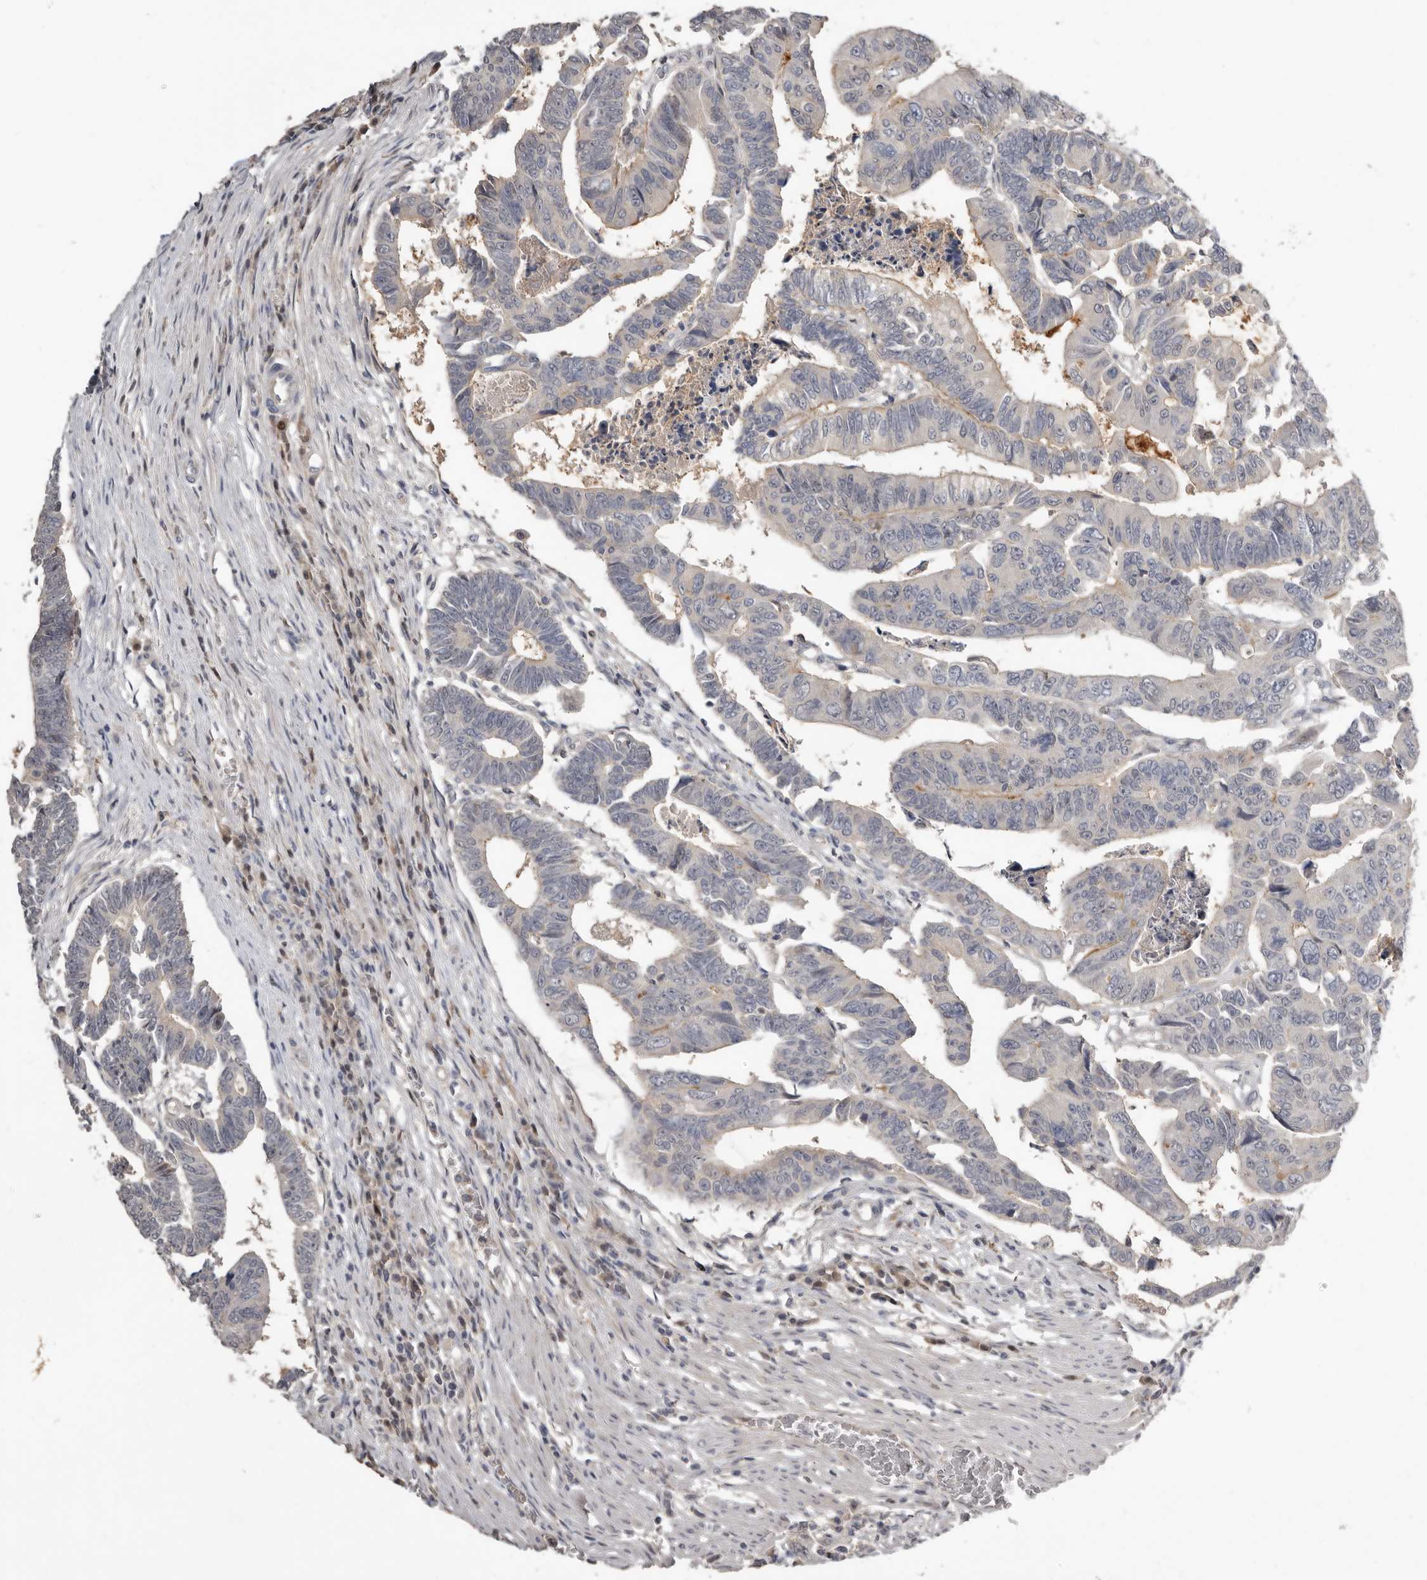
{"staining": {"intensity": "weak", "quantity": "<25%", "location": "cytoplasmic/membranous"}, "tissue": "colorectal cancer", "cell_type": "Tumor cells", "image_type": "cancer", "snomed": [{"axis": "morphology", "description": "Adenocarcinoma, NOS"}, {"axis": "topography", "description": "Rectum"}], "caption": "Colorectal adenocarcinoma stained for a protein using immunohistochemistry (IHC) shows no positivity tumor cells.", "gene": "RBKS", "patient": {"sex": "female", "age": 65}}